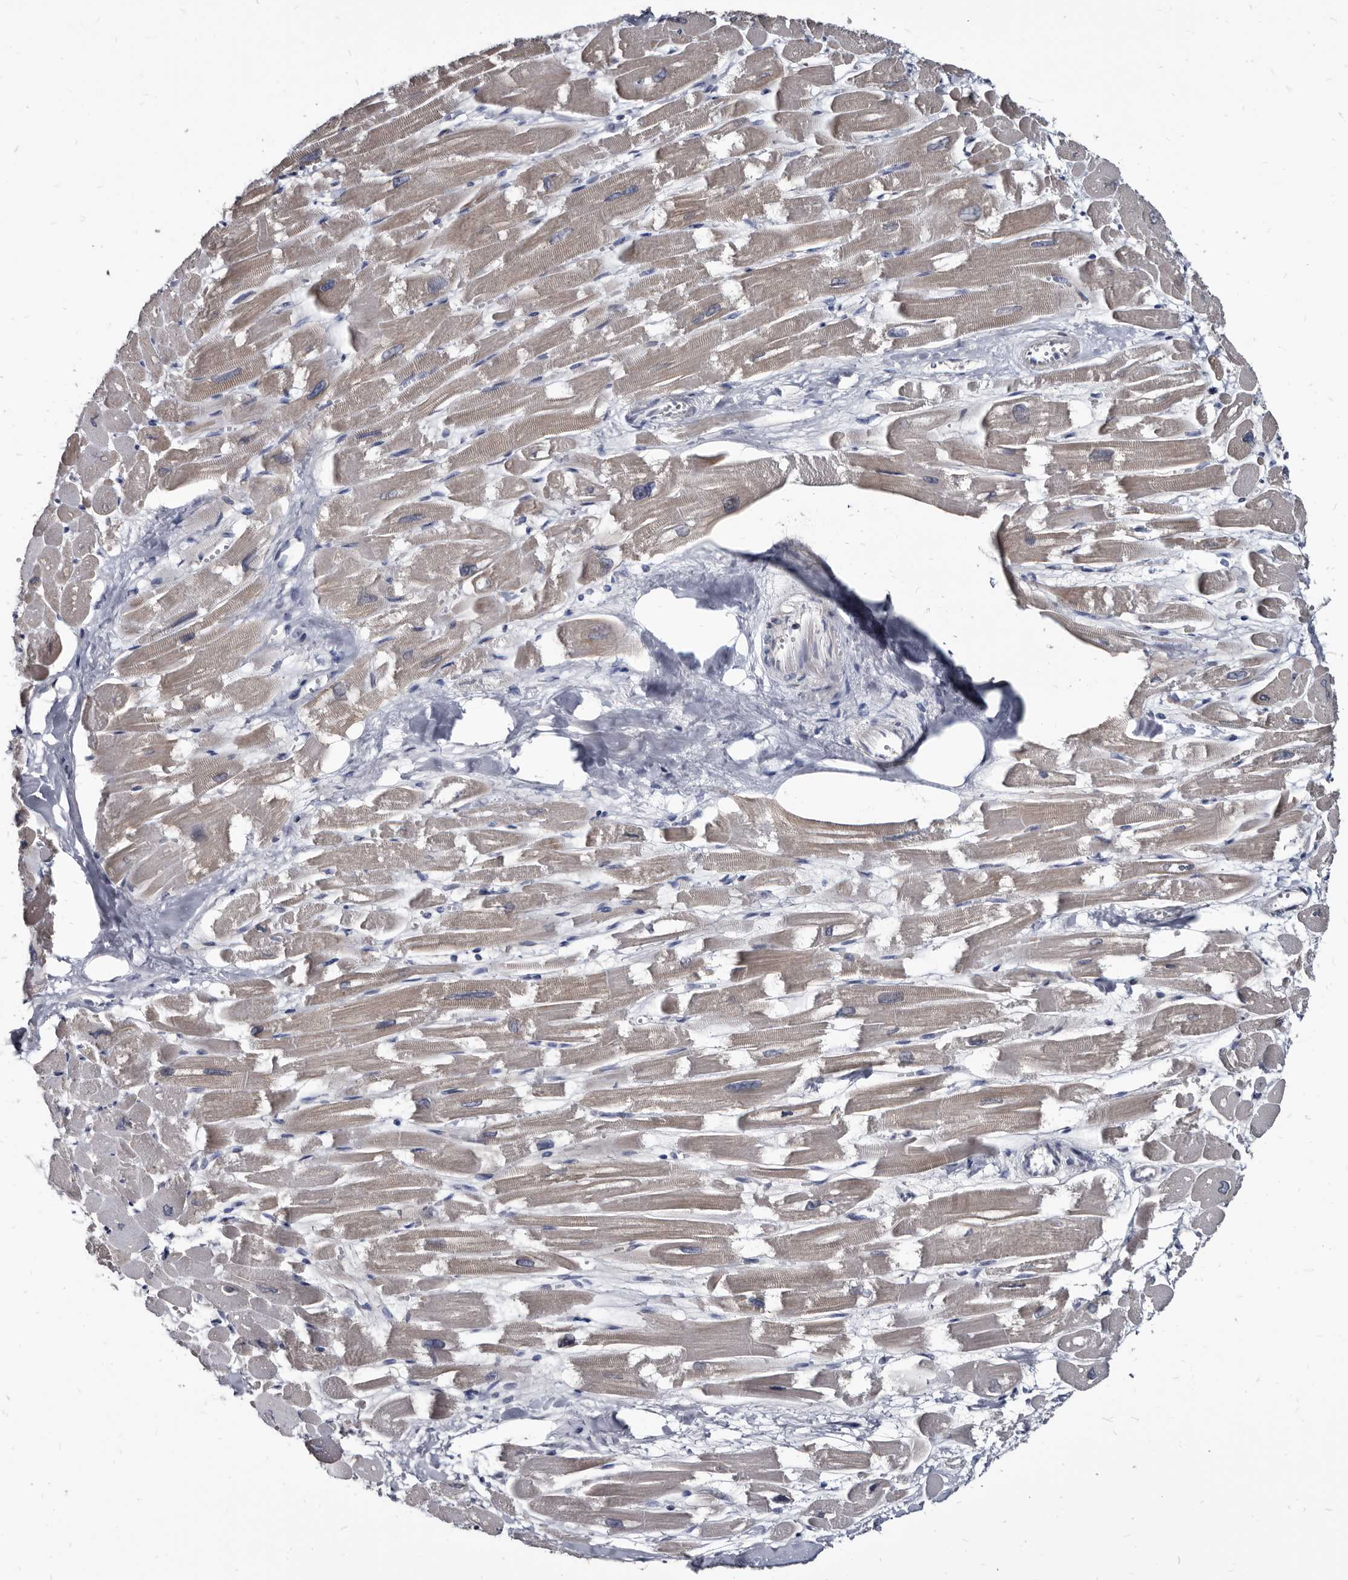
{"staining": {"intensity": "weak", "quantity": "25%-75%", "location": "cytoplasmic/membranous"}, "tissue": "heart muscle", "cell_type": "Cardiomyocytes", "image_type": "normal", "snomed": [{"axis": "morphology", "description": "Normal tissue, NOS"}, {"axis": "topography", "description": "Heart"}], "caption": "Heart muscle stained with DAB (3,3'-diaminobenzidine) immunohistochemistry reveals low levels of weak cytoplasmic/membranous staining in approximately 25%-75% of cardiomyocytes.", "gene": "PRSS8", "patient": {"sex": "male", "age": 54}}